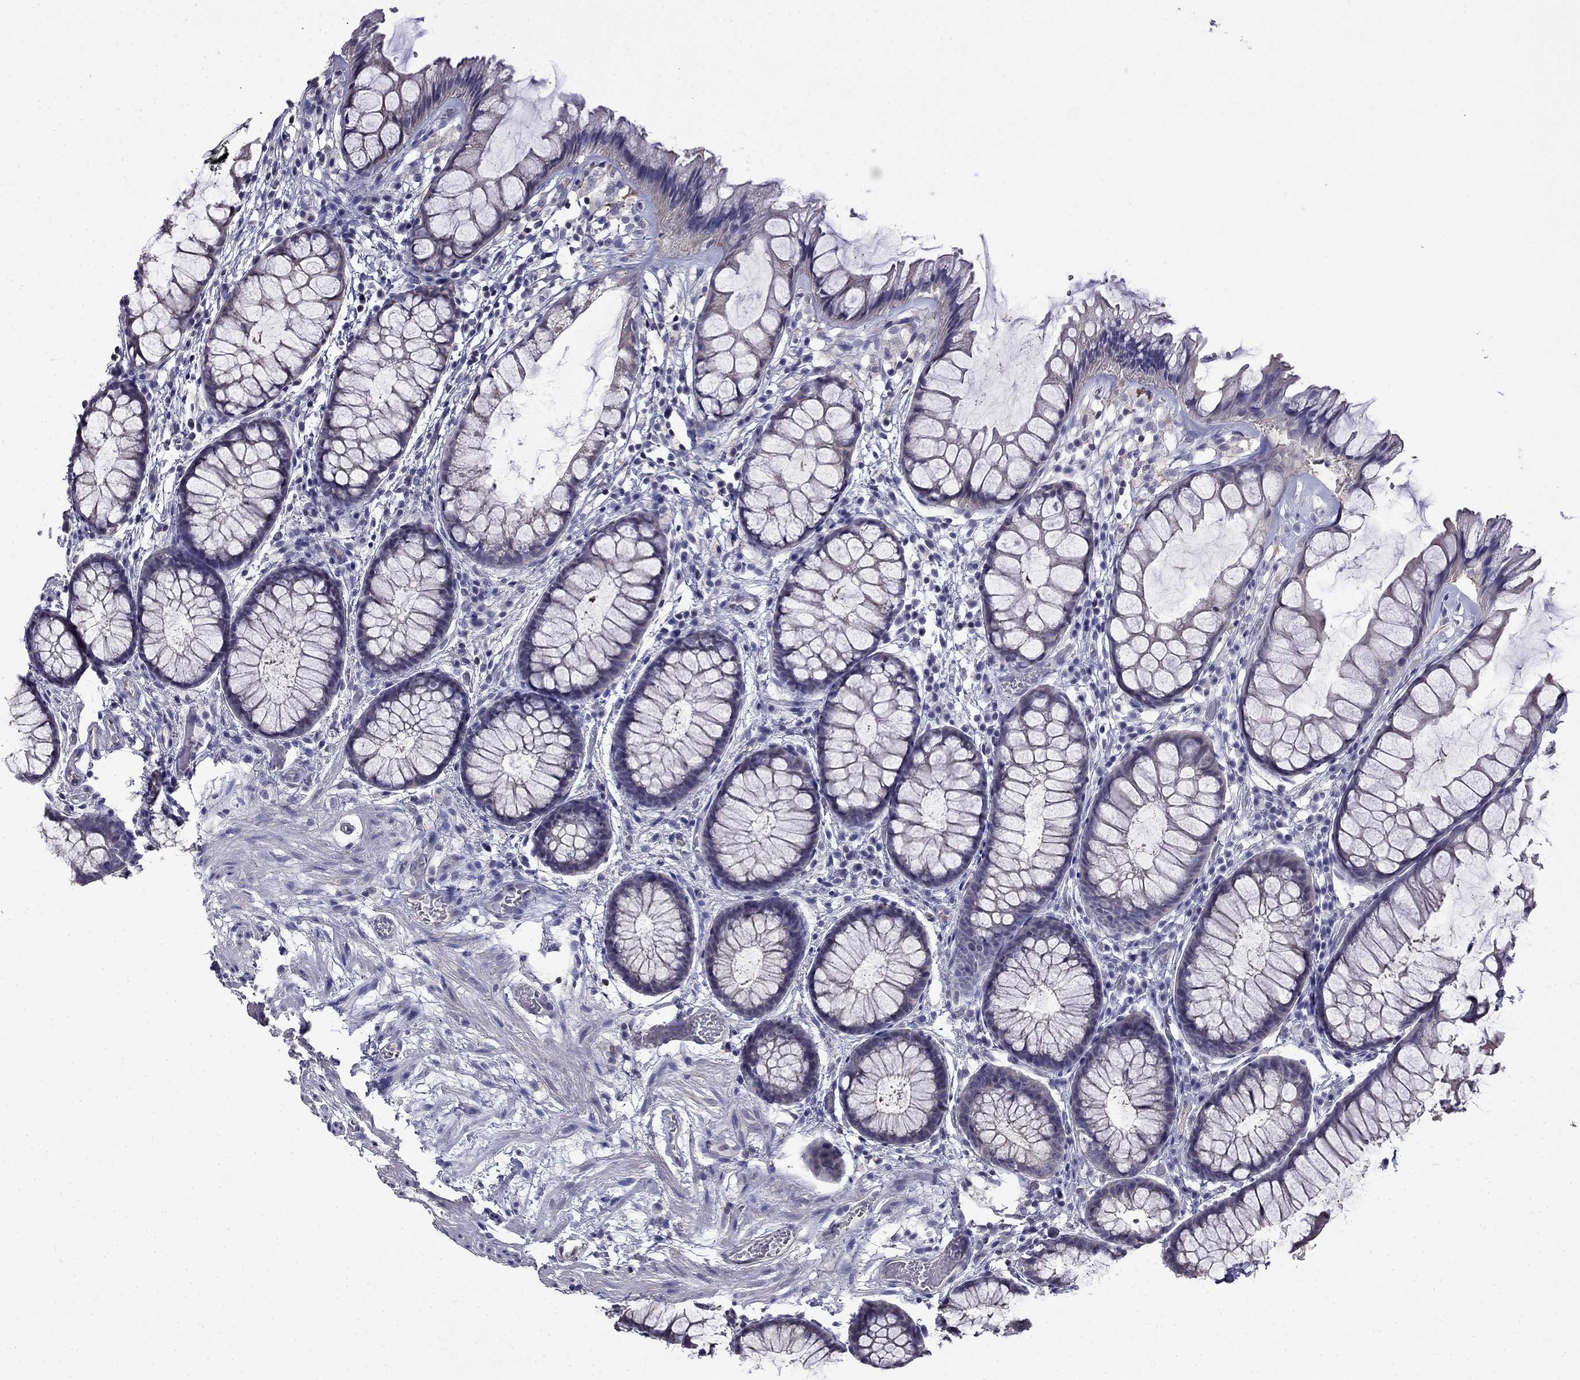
{"staining": {"intensity": "negative", "quantity": "none", "location": "none"}, "tissue": "rectum", "cell_type": "Glandular cells", "image_type": "normal", "snomed": [{"axis": "morphology", "description": "Normal tissue, NOS"}, {"axis": "topography", "description": "Rectum"}], "caption": "Immunohistochemical staining of normal human rectum displays no significant expression in glandular cells. The staining is performed using DAB (3,3'-diaminobenzidine) brown chromogen with nuclei counter-stained in using hematoxylin.", "gene": "GUCA1B", "patient": {"sex": "female", "age": 62}}